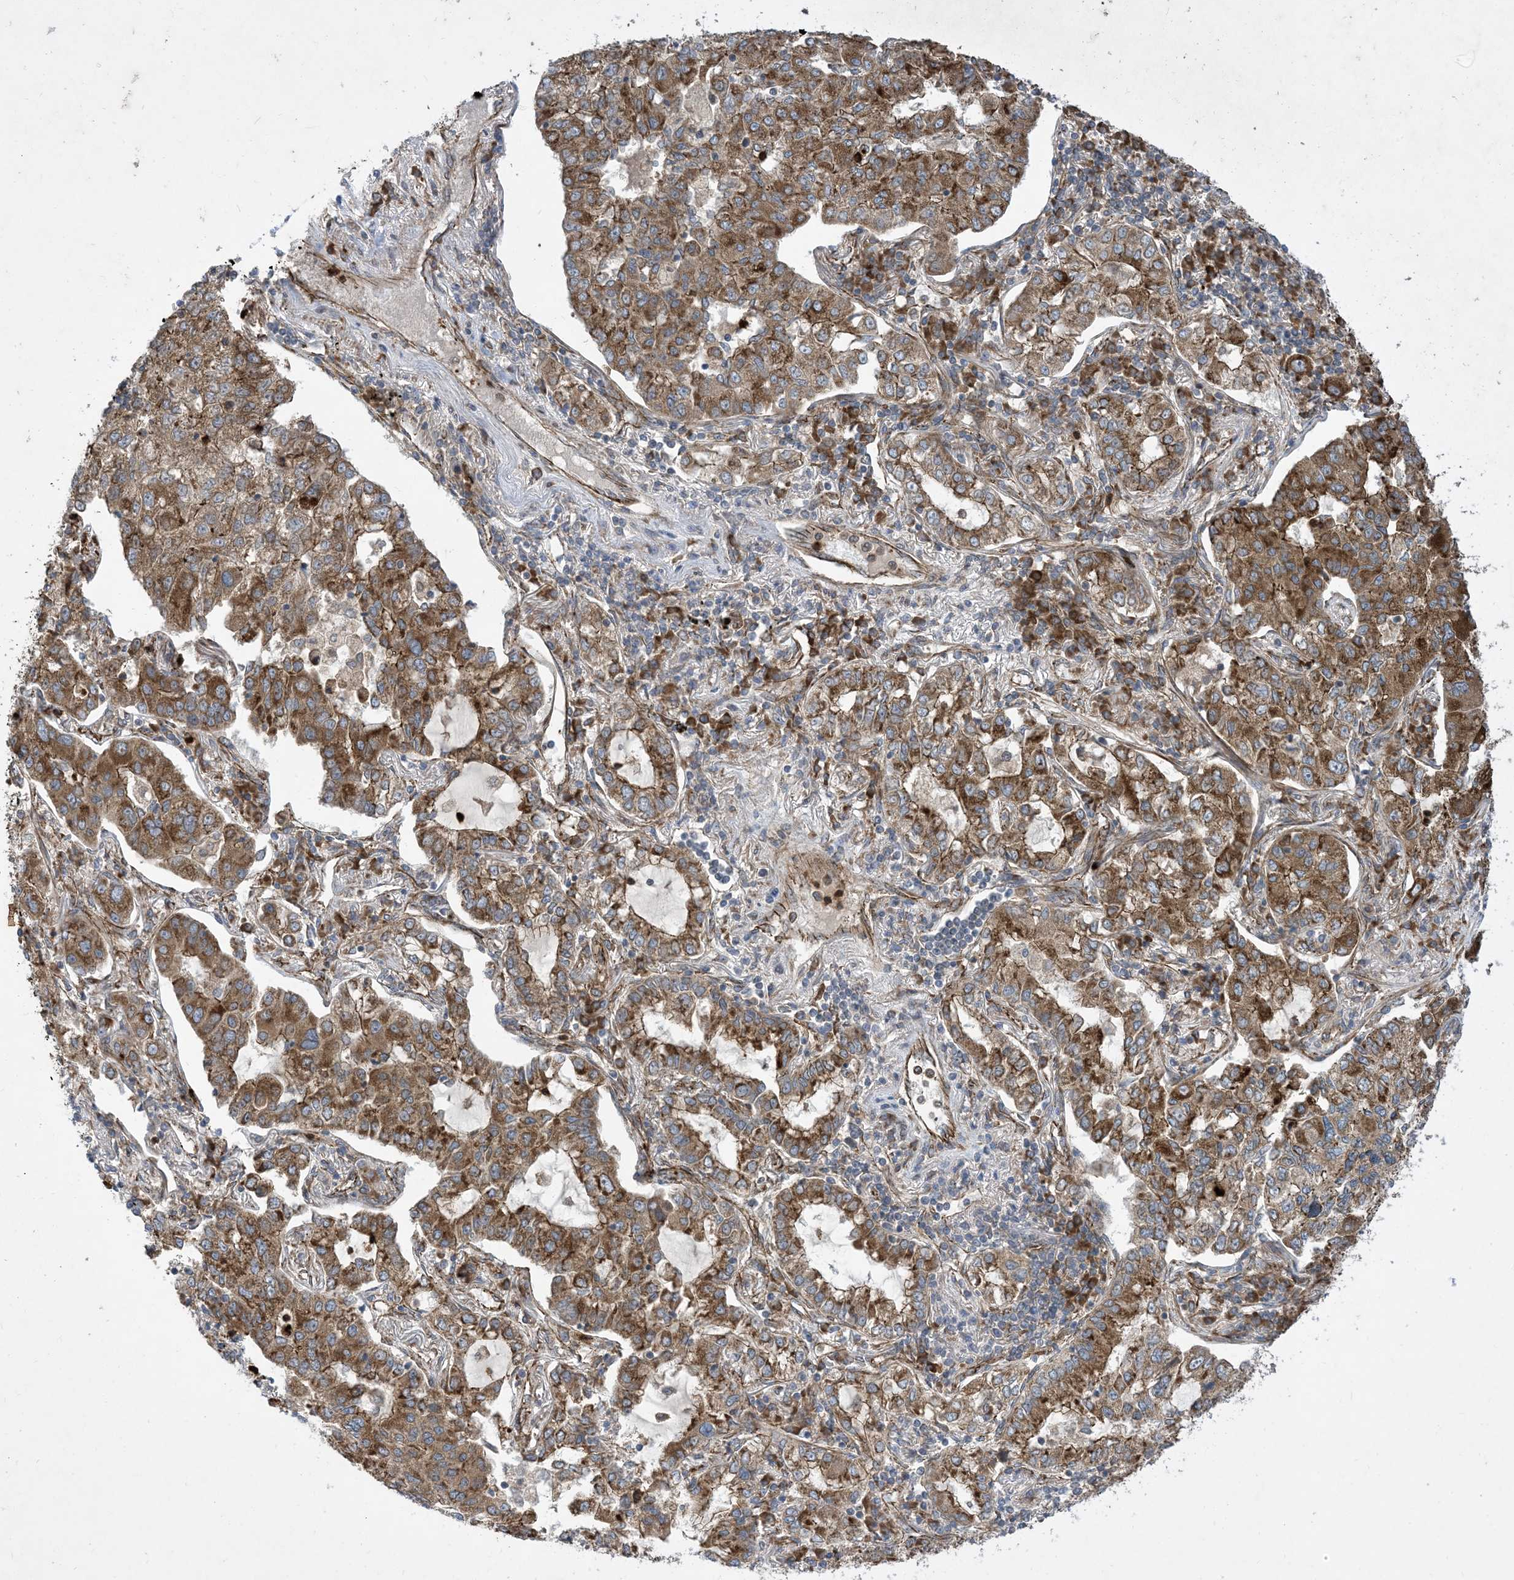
{"staining": {"intensity": "moderate", "quantity": ">75%", "location": "cytoplasmic/membranous"}, "tissue": "lung cancer", "cell_type": "Tumor cells", "image_type": "cancer", "snomed": [{"axis": "morphology", "description": "Adenocarcinoma, NOS"}, {"axis": "topography", "description": "Lung"}], "caption": "A photomicrograph of lung adenocarcinoma stained for a protein reveals moderate cytoplasmic/membranous brown staining in tumor cells.", "gene": "OTOP1", "patient": {"sex": "male", "age": 49}}